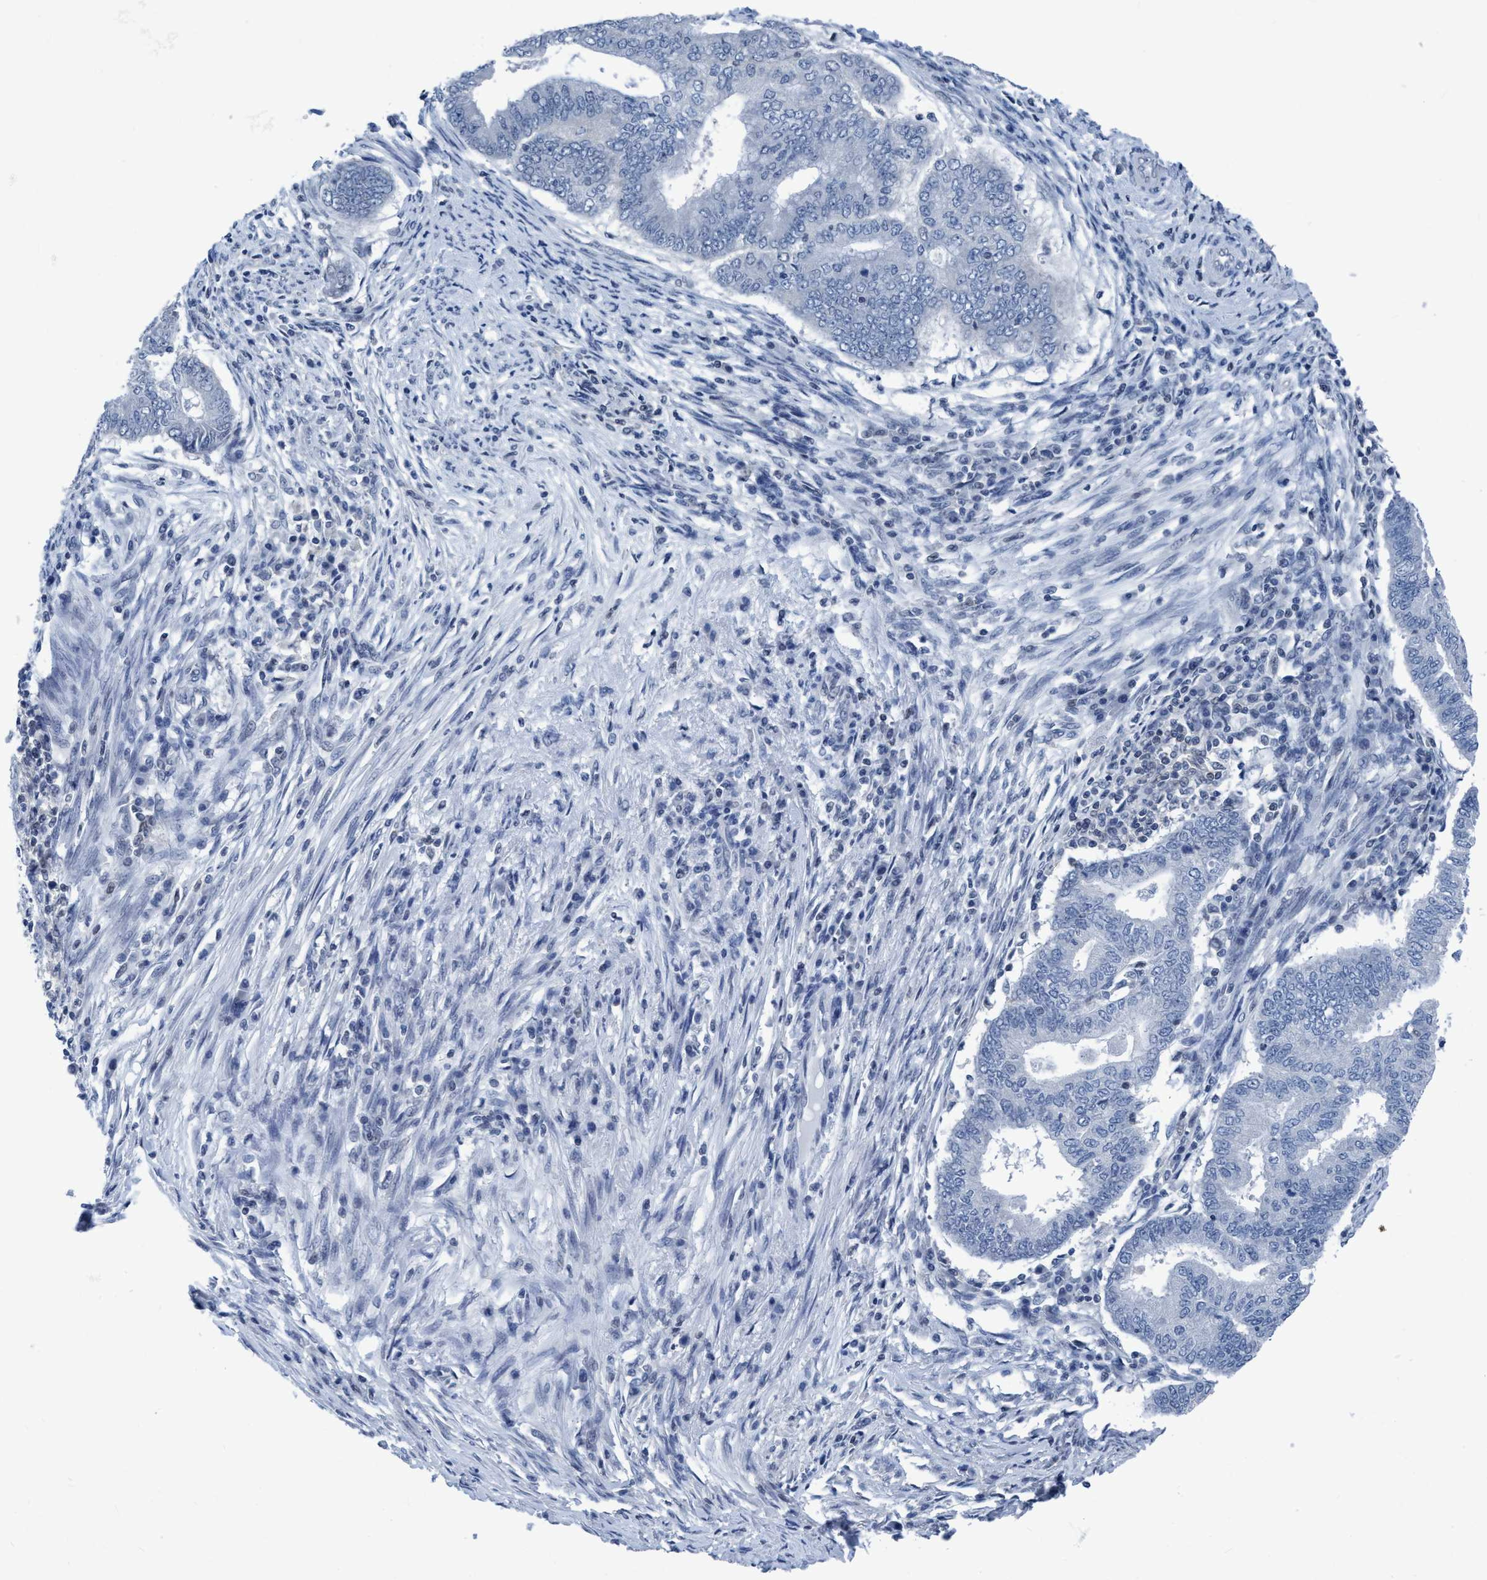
{"staining": {"intensity": "negative", "quantity": "none", "location": "none"}, "tissue": "endometrial cancer", "cell_type": "Tumor cells", "image_type": "cancer", "snomed": [{"axis": "morphology", "description": "Polyp, NOS"}, {"axis": "morphology", "description": "Adenocarcinoma, NOS"}, {"axis": "morphology", "description": "Adenoma, NOS"}, {"axis": "topography", "description": "Endometrium"}], "caption": "High magnification brightfield microscopy of adenoma (endometrial) stained with DAB (3,3'-diaminobenzidine) (brown) and counterstained with hematoxylin (blue): tumor cells show no significant staining.", "gene": "DNAI1", "patient": {"sex": "female", "age": 79}}